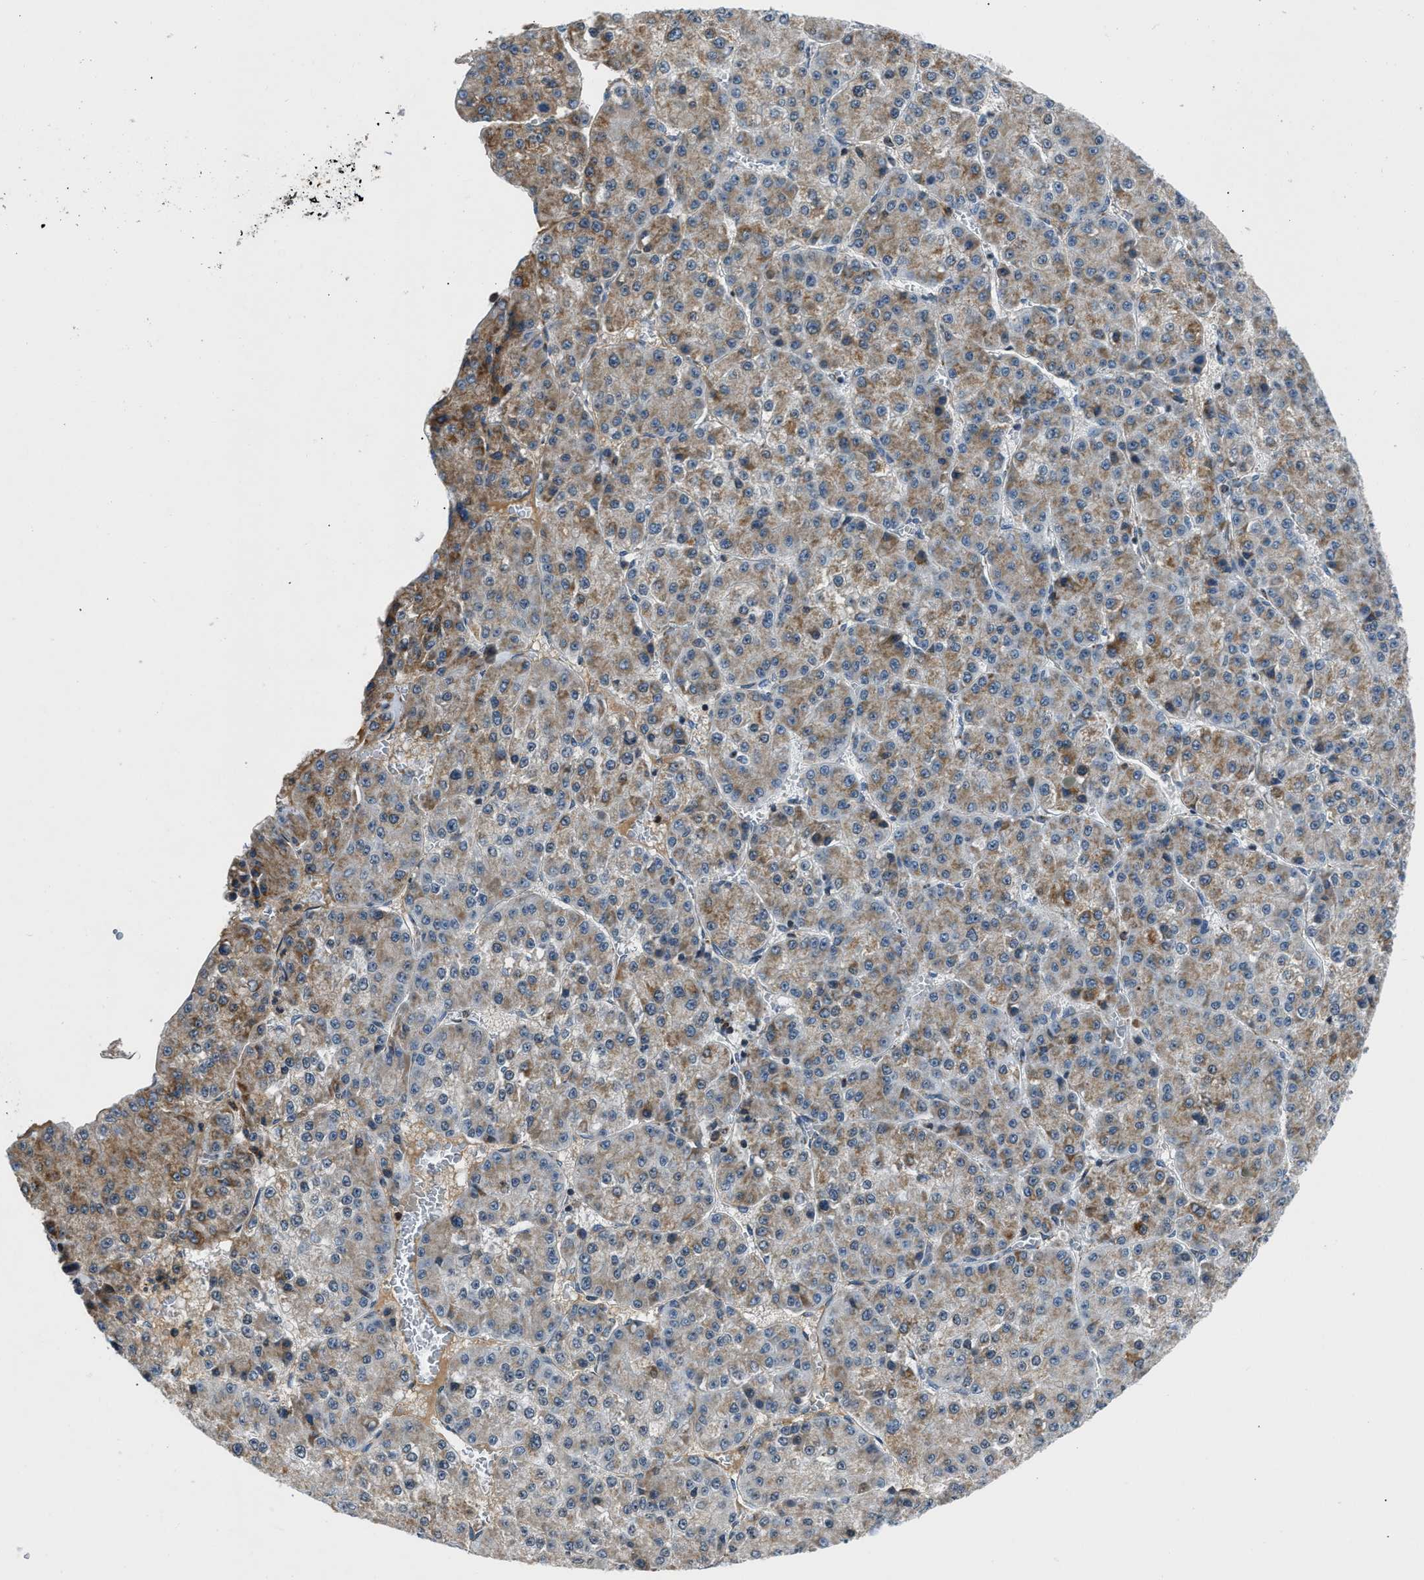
{"staining": {"intensity": "moderate", "quantity": ">75%", "location": "cytoplasmic/membranous"}, "tissue": "liver cancer", "cell_type": "Tumor cells", "image_type": "cancer", "snomed": [{"axis": "morphology", "description": "Carcinoma, Hepatocellular, NOS"}, {"axis": "topography", "description": "Liver"}], "caption": "Liver cancer (hepatocellular carcinoma) stained with a brown dye demonstrates moderate cytoplasmic/membranous positive expression in about >75% of tumor cells.", "gene": "ACADVL", "patient": {"sex": "female", "age": 73}}